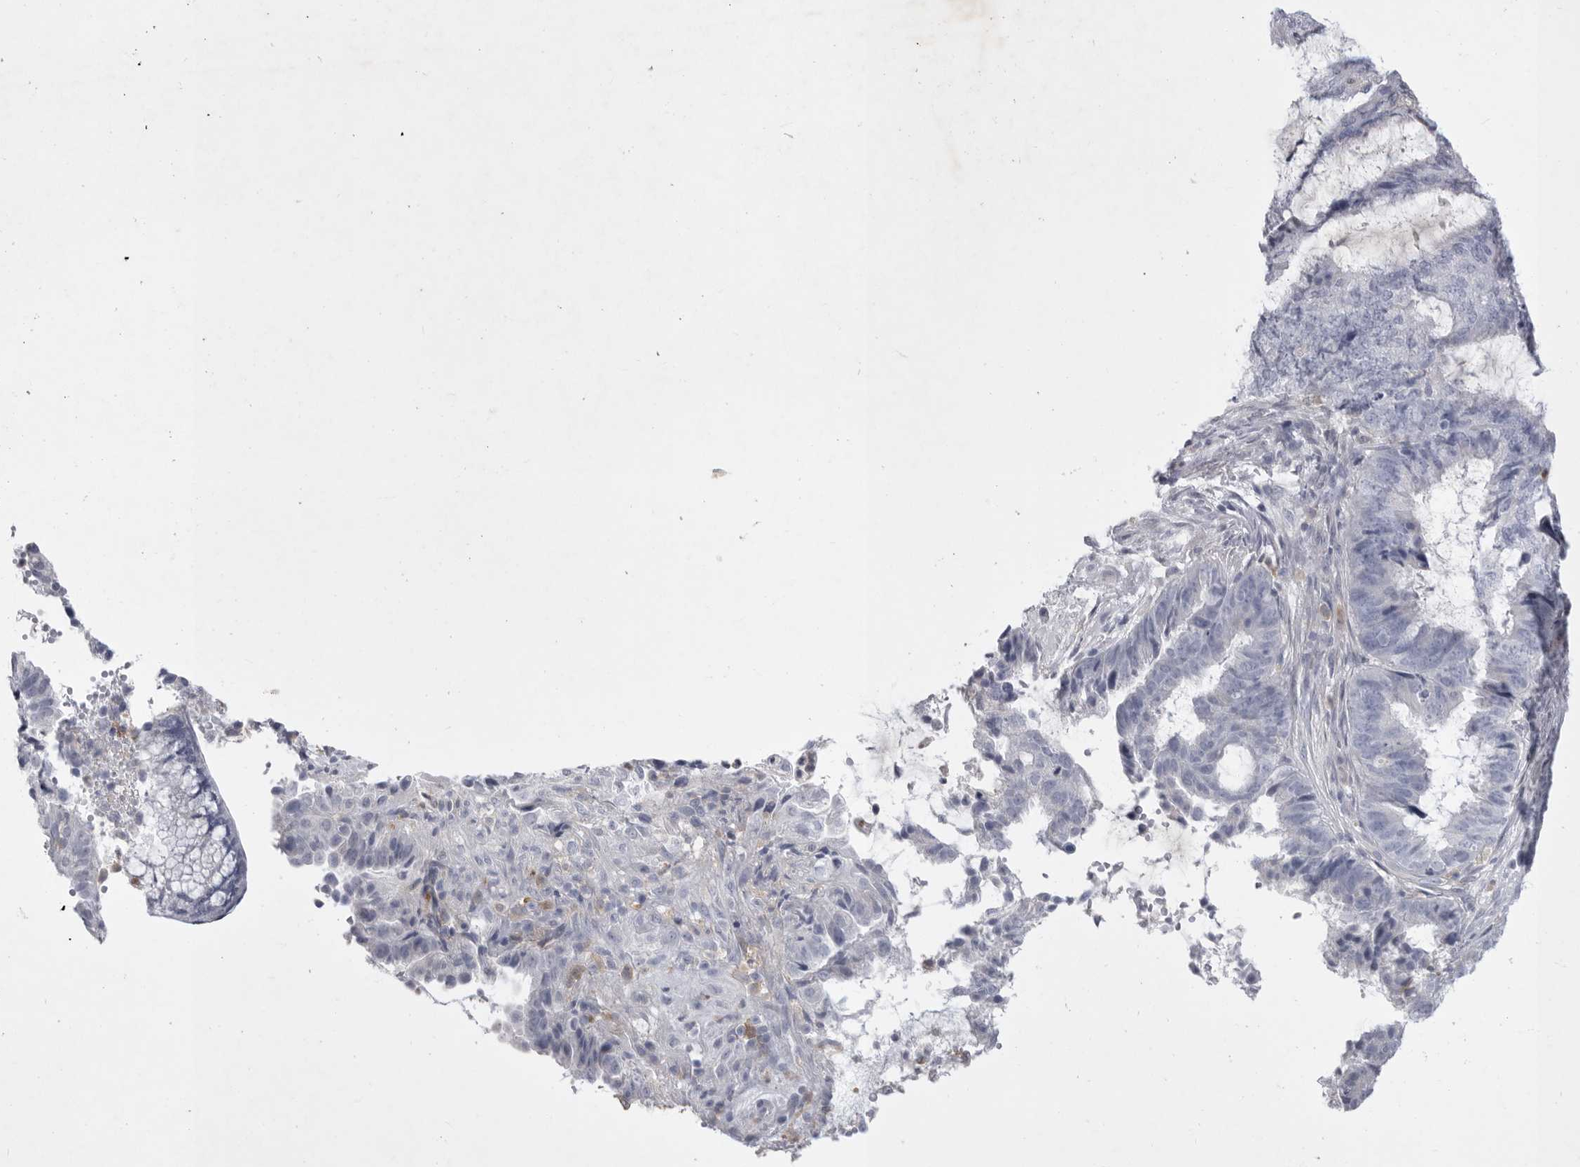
{"staining": {"intensity": "negative", "quantity": "none", "location": "none"}, "tissue": "endometrial cancer", "cell_type": "Tumor cells", "image_type": "cancer", "snomed": [{"axis": "morphology", "description": "Adenocarcinoma, NOS"}, {"axis": "topography", "description": "Endometrium"}], "caption": "Tumor cells show no significant protein staining in endometrial cancer.", "gene": "SIGLEC10", "patient": {"sex": "female", "age": 49}}